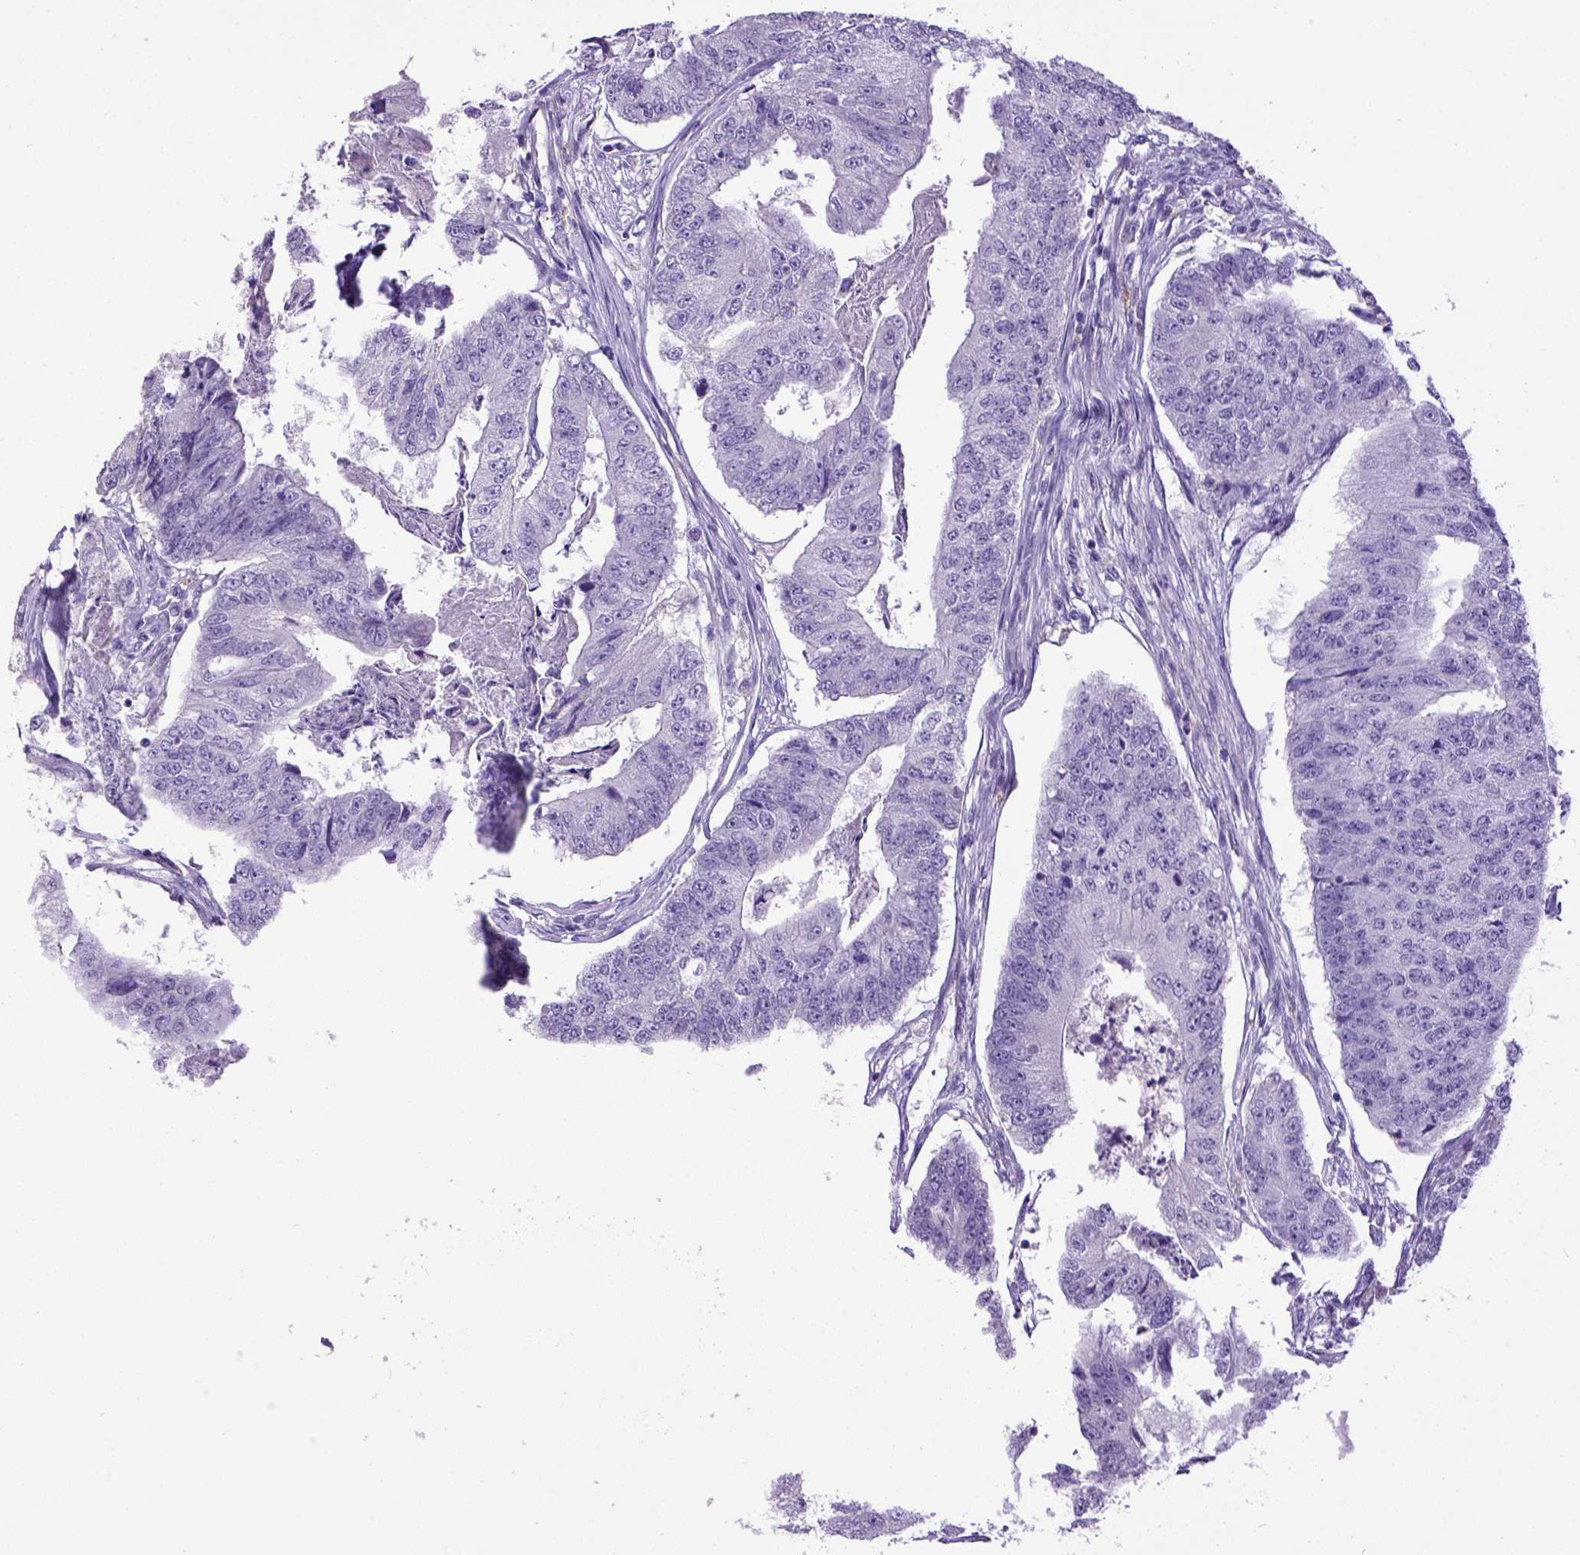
{"staining": {"intensity": "negative", "quantity": "none", "location": "none"}, "tissue": "colorectal cancer", "cell_type": "Tumor cells", "image_type": "cancer", "snomed": [{"axis": "morphology", "description": "Adenocarcinoma, NOS"}, {"axis": "topography", "description": "Colon"}], "caption": "There is no significant staining in tumor cells of colorectal adenocarcinoma. (Stains: DAB immunohistochemistry with hematoxylin counter stain, Microscopy: brightfield microscopy at high magnification).", "gene": "SPEF1", "patient": {"sex": "female", "age": 67}}